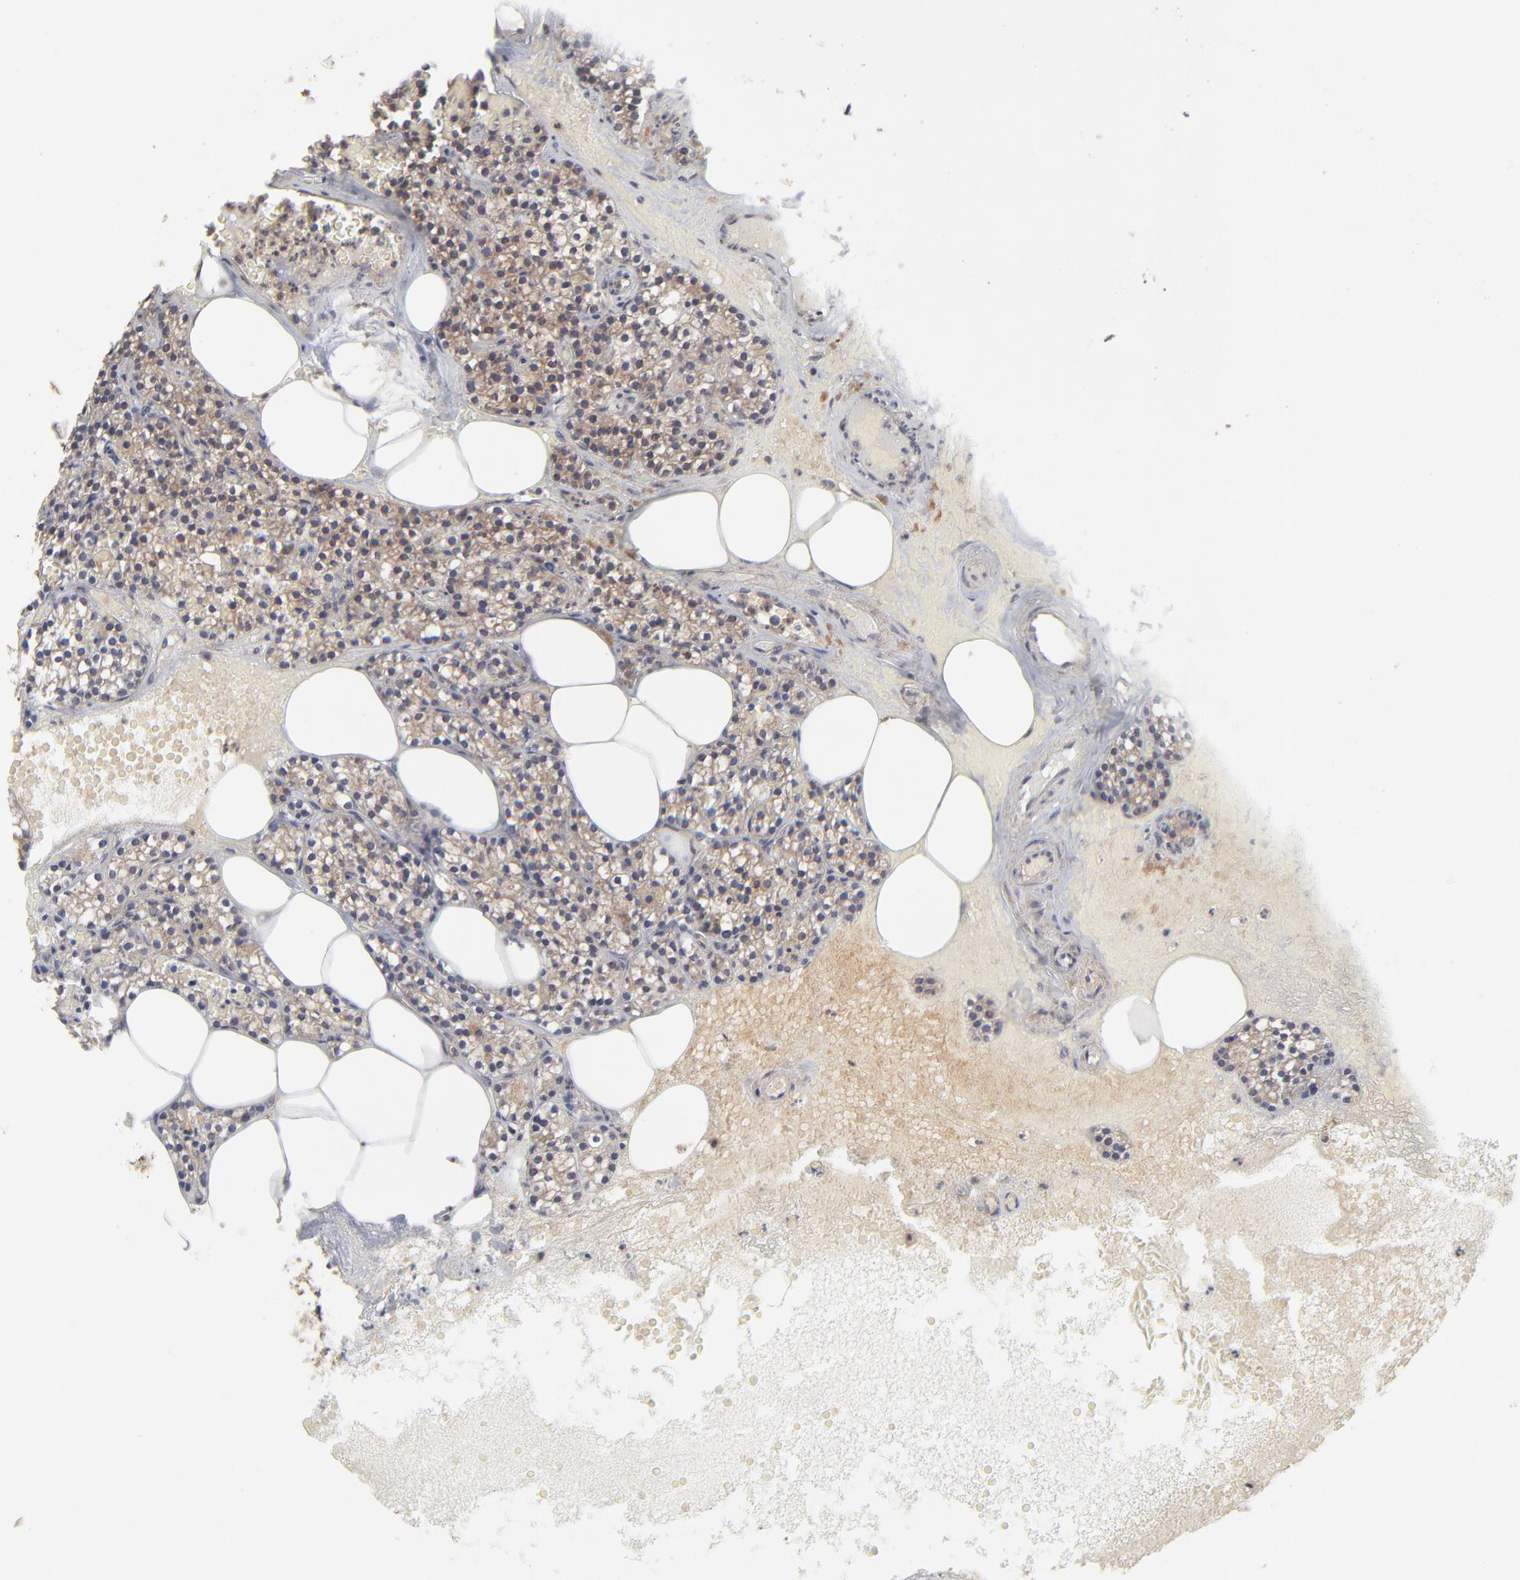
{"staining": {"intensity": "moderate", "quantity": ">75%", "location": "cytoplasmic/membranous"}, "tissue": "parathyroid gland", "cell_type": "Glandular cells", "image_type": "normal", "snomed": [{"axis": "morphology", "description": "Normal tissue, NOS"}, {"axis": "topography", "description": "Parathyroid gland"}], "caption": "Protein staining of unremarkable parathyroid gland shows moderate cytoplasmic/membranous staining in approximately >75% of glandular cells. The protein is stained brown, and the nuclei are stained in blue (DAB (3,3'-diaminobenzidine) IHC with brightfield microscopy, high magnification).", "gene": "PCMT1", "patient": {"sex": "male", "age": 51}}